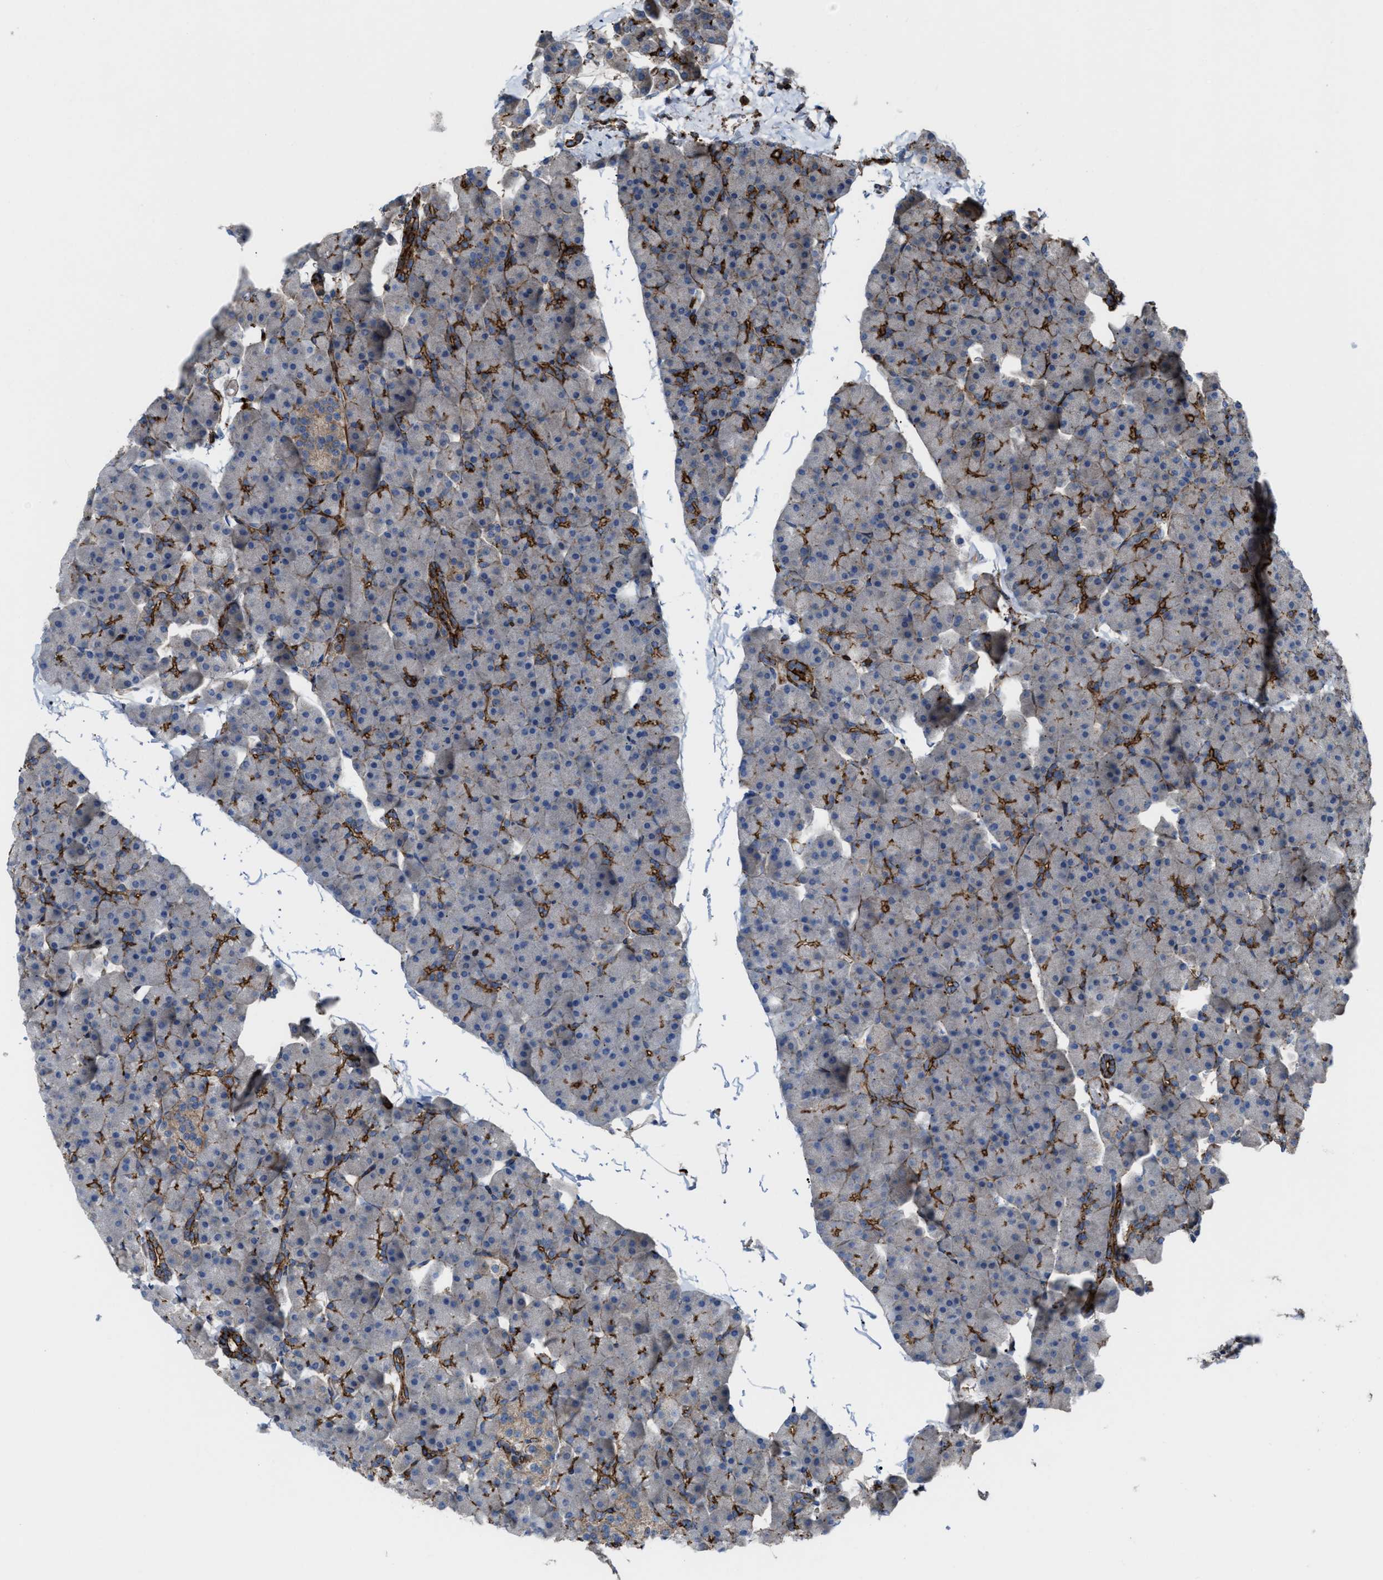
{"staining": {"intensity": "moderate", "quantity": "<25%", "location": "cytoplasmic/membranous"}, "tissue": "pancreas", "cell_type": "Exocrine glandular cells", "image_type": "normal", "snomed": [{"axis": "morphology", "description": "Normal tissue, NOS"}, {"axis": "topography", "description": "Pancreas"}], "caption": "This histopathology image displays immunohistochemistry (IHC) staining of normal pancreas, with low moderate cytoplasmic/membranous expression in about <25% of exocrine glandular cells.", "gene": "AGPAT2", "patient": {"sex": "male", "age": 35}}